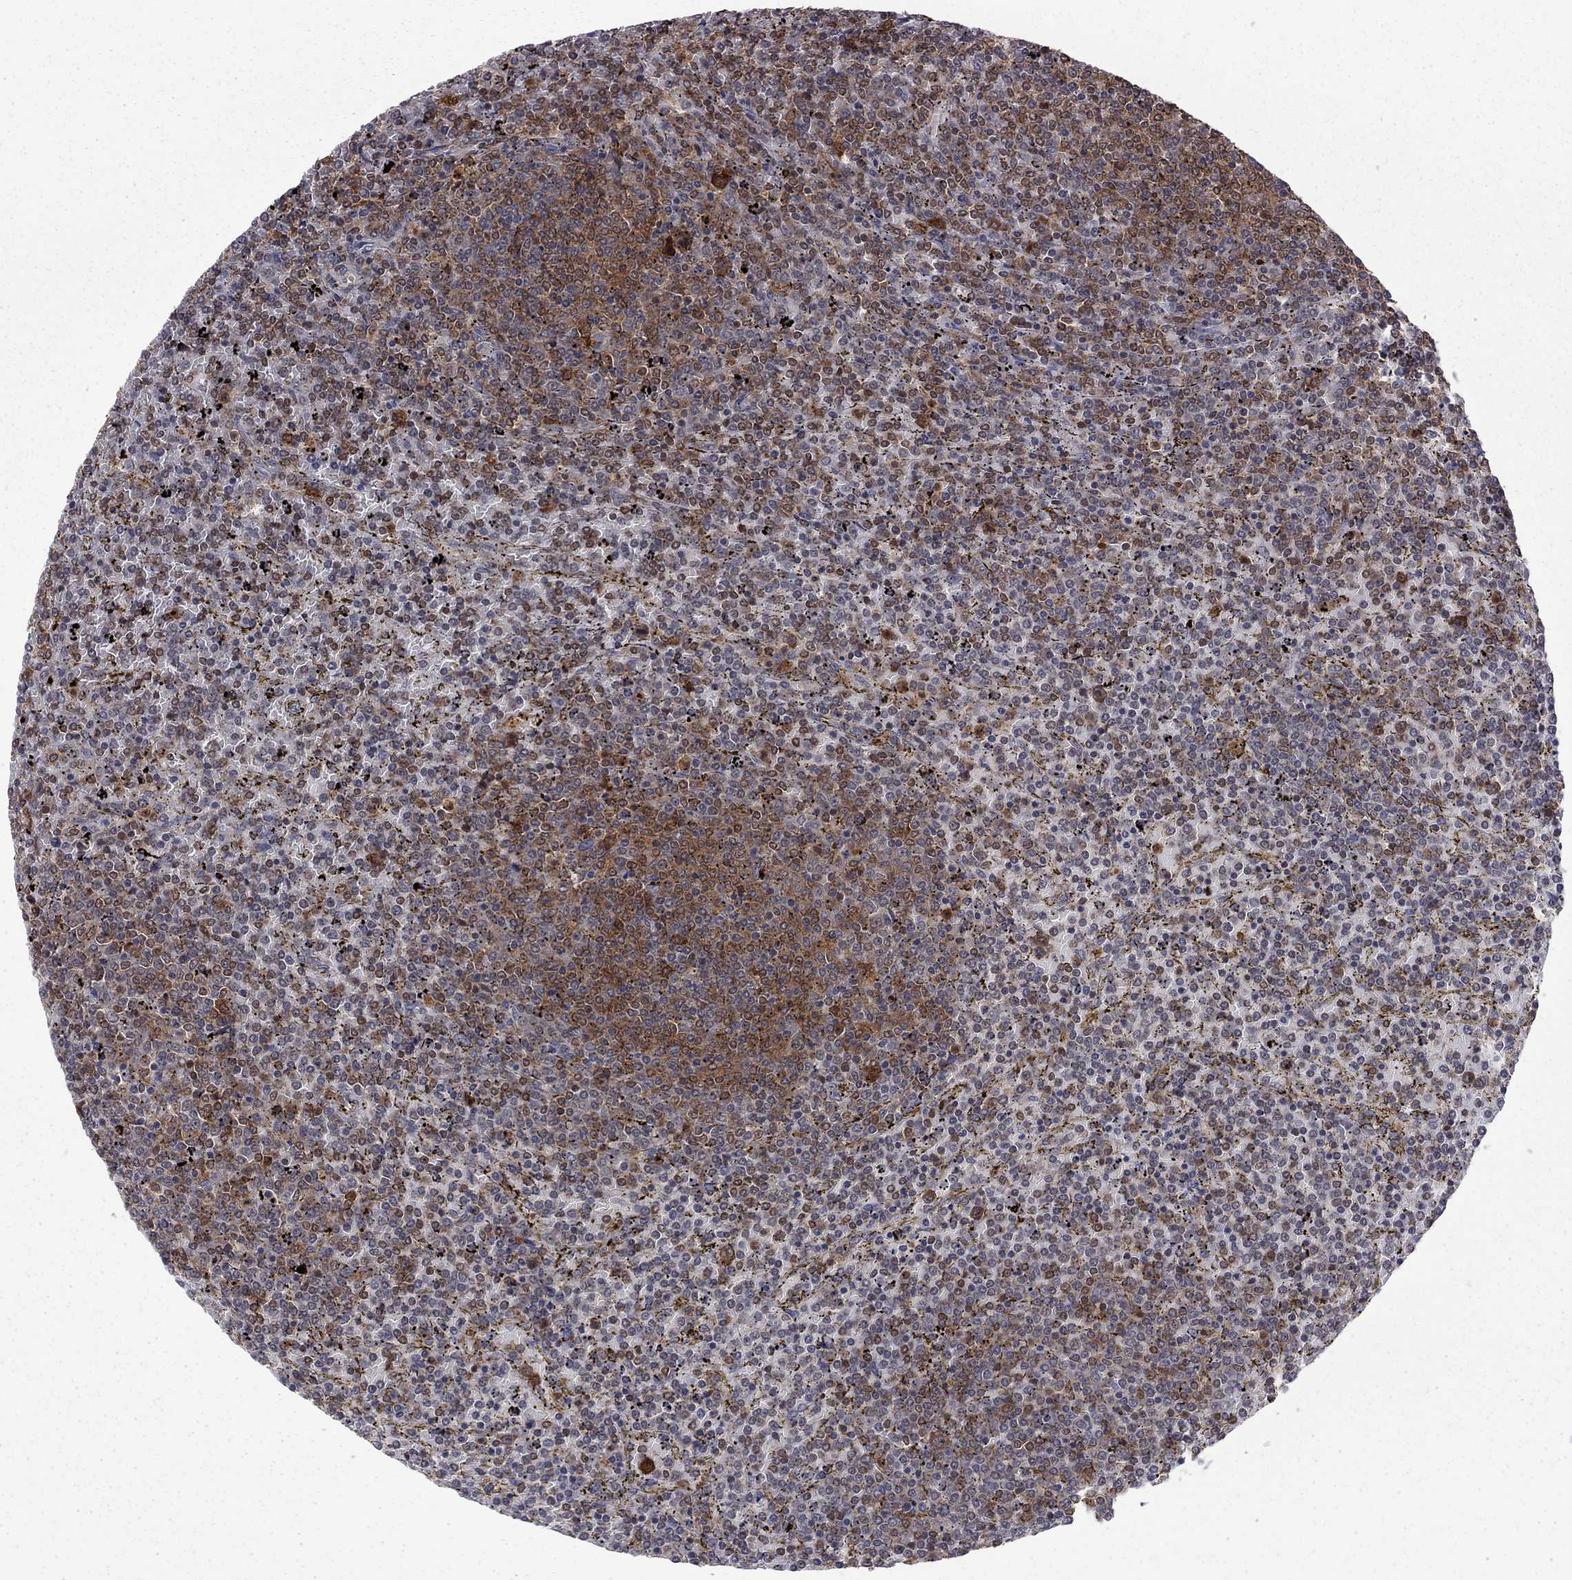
{"staining": {"intensity": "strong", "quantity": "25%-75%", "location": "cytoplasmic/membranous"}, "tissue": "lymphoma", "cell_type": "Tumor cells", "image_type": "cancer", "snomed": [{"axis": "morphology", "description": "Malignant lymphoma, non-Hodgkin's type, Low grade"}, {"axis": "topography", "description": "Spleen"}], "caption": "The immunohistochemical stain shows strong cytoplasmic/membranous positivity in tumor cells of lymphoma tissue.", "gene": "NAA50", "patient": {"sex": "female", "age": 77}}